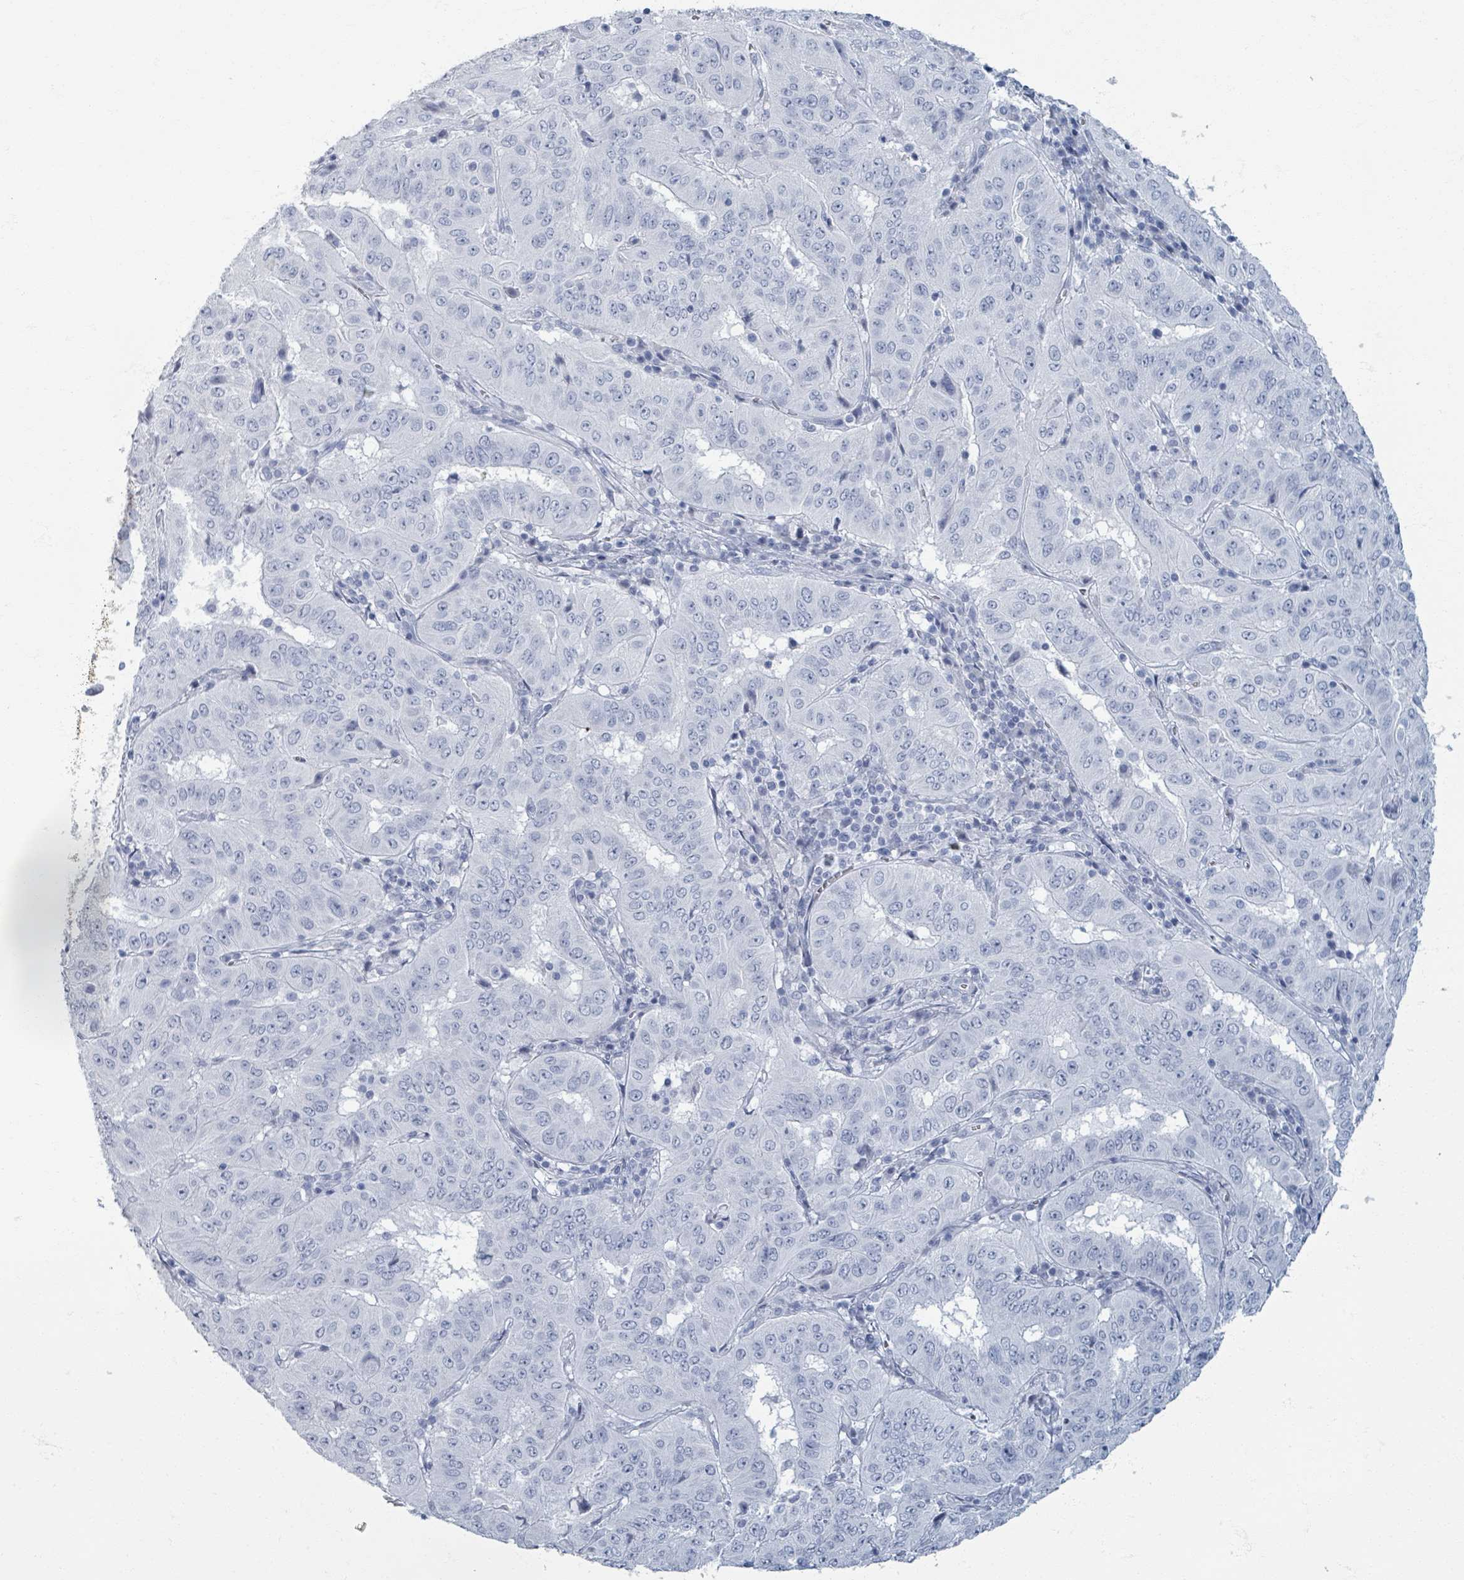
{"staining": {"intensity": "negative", "quantity": "none", "location": "none"}, "tissue": "pancreatic cancer", "cell_type": "Tumor cells", "image_type": "cancer", "snomed": [{"axis": "morphology", "description": "Adenocarcinoma, NOS"}, {"axis": "topography", "description": "Pancreas"}], "caption": "Tumor cells show no significant protein positivity in adenocarcinoma (pancreatic).", "gene": "TAS2R1", "patient": {"sex": "male", "age": 63}}